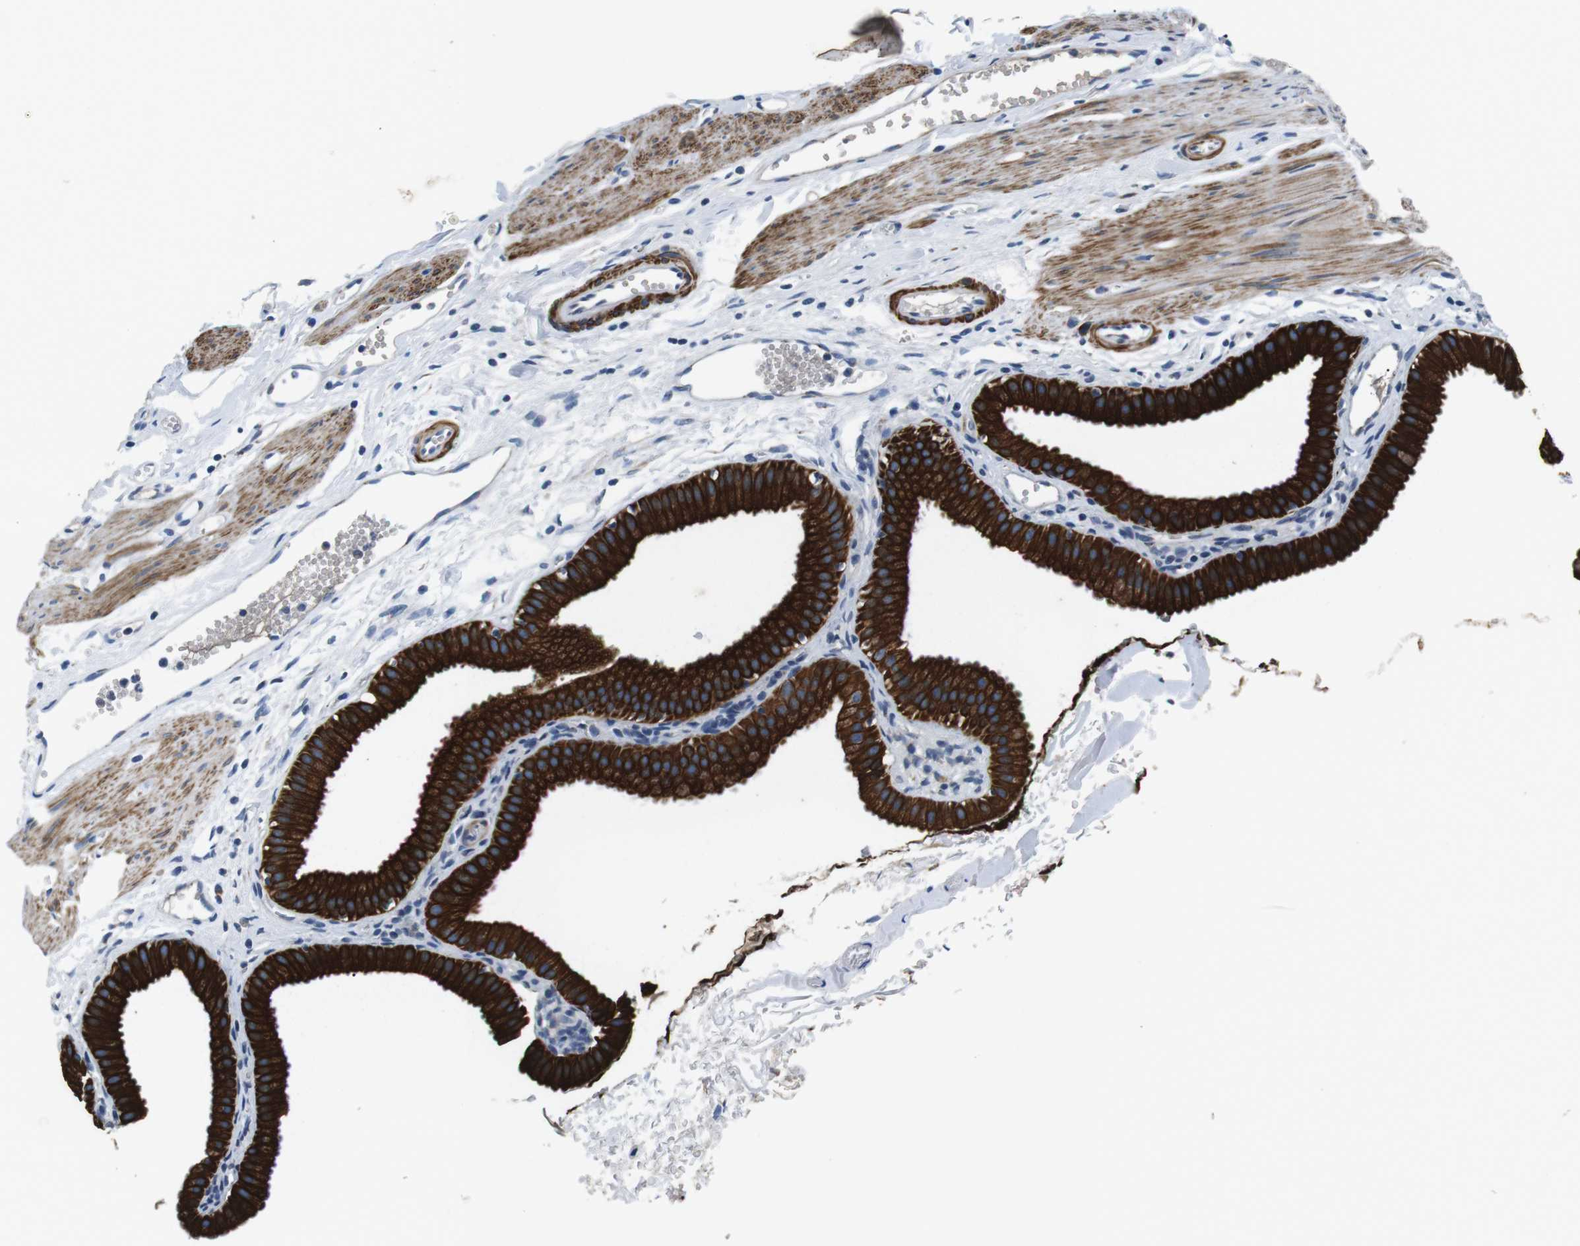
{"staining": {"intensity": "strong", "quantity": ">75%", "location": "cytoplasmic/membranous"}, "tissue": "gallbladder", "cell_type": "Glandular cells", "image_type": "normal", "snomed": [{"axis": "morphology", "description": "Normal tissue, NOS"}, {"axis": "topography", "description": "Gallbladder"}], "caption": "Protein expression analysis of unremarkable gallbladder demonstrates strong cytoplasmic/membranous staining in about >75% of glandular cells.", "gene": "UNC5CL", "patient": {"sex": "female", "age": 64}}